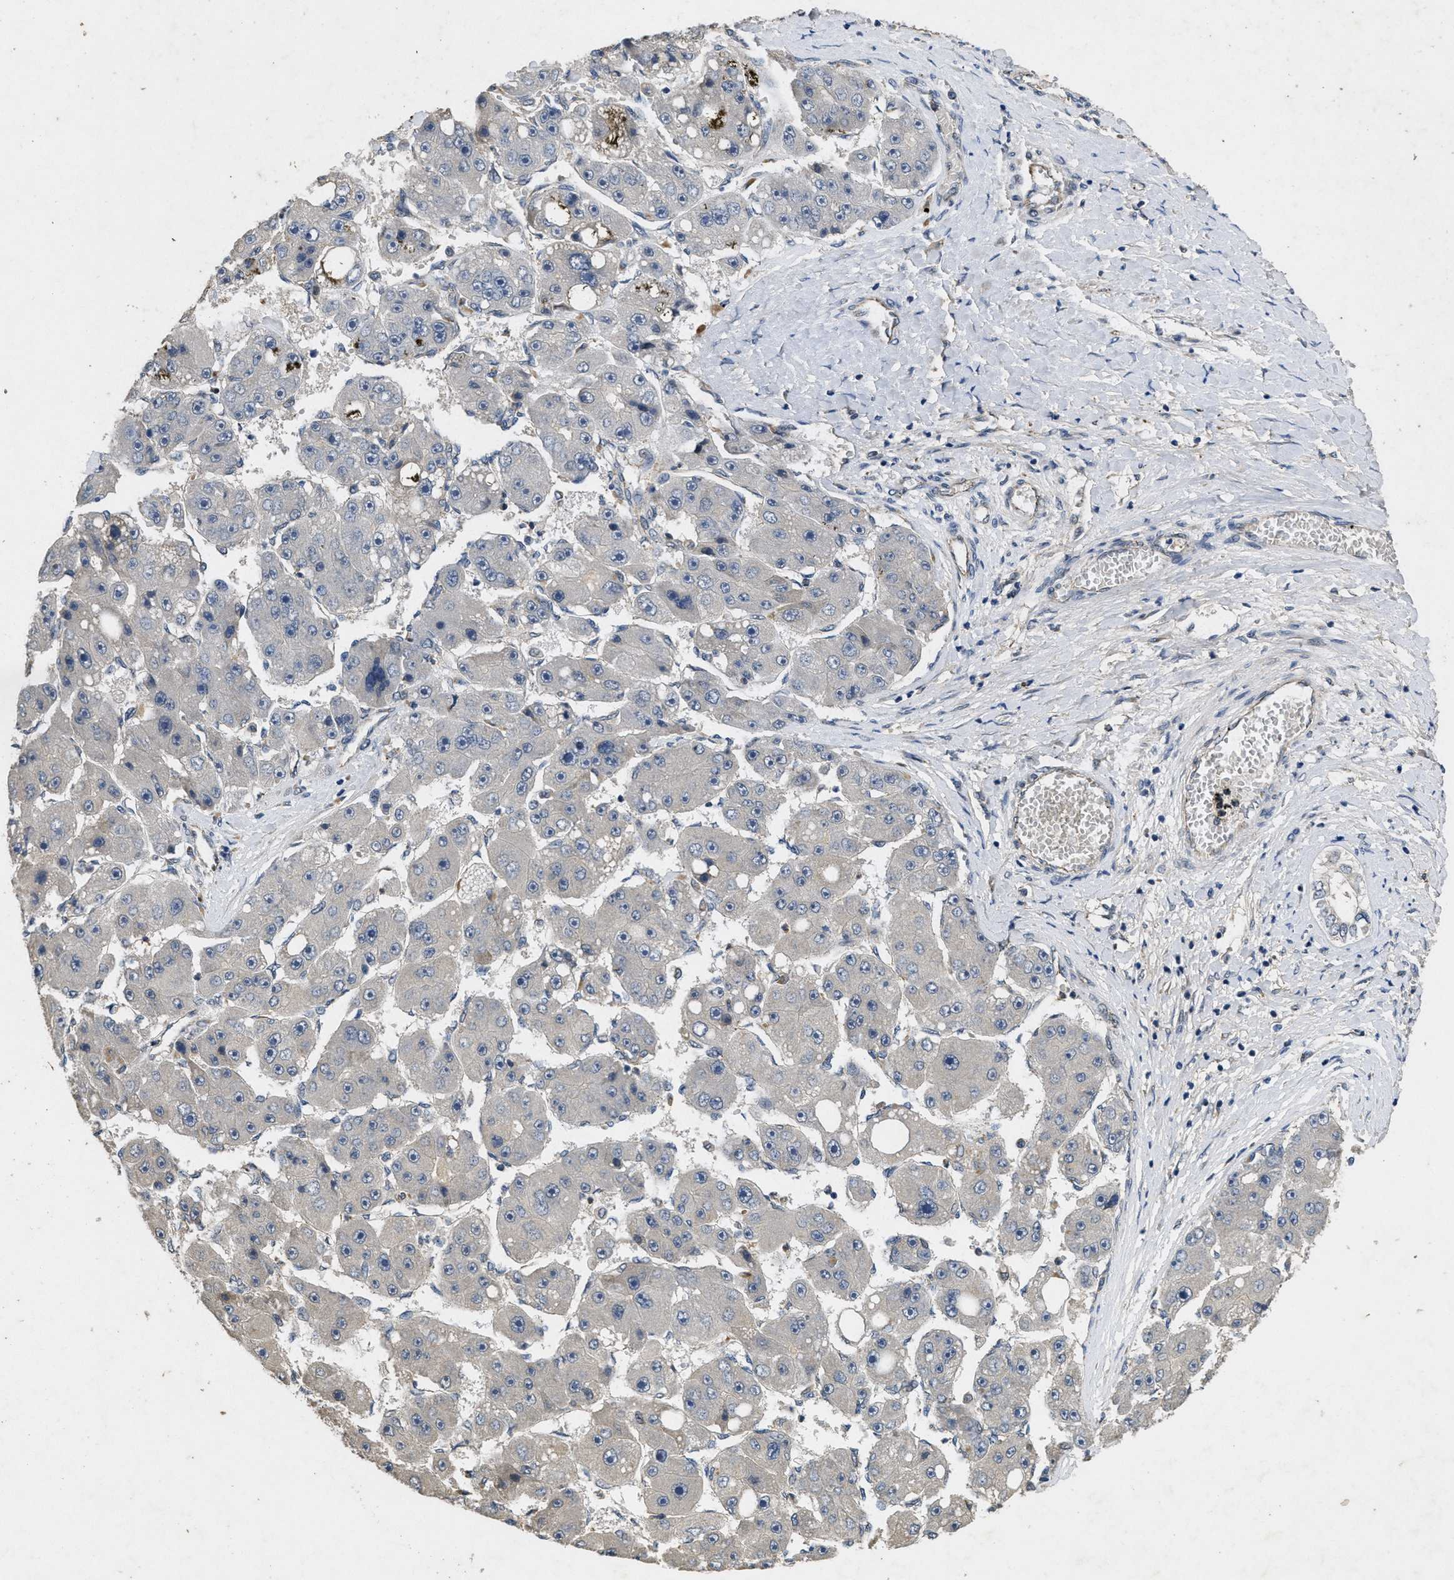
{"staining": {"intensity": "negative", "quantity": "none", "location": "none"}, "tissue": "liver cancer", "cell_type": "Tumor cells", "image_type": "cancer", "snomed": [{"axis": "morphology", "description": "Carcinoma, Hepatocellular, NOS"}, {"axis": "topography", "description": "Liver"}], "caption": "DAB immunohistochemical staining of human liver hepatocellular carcinoma reveals no significant positivity in tumor cells.", "gene": "PAPOLG", "patient": {"sex": "female", "age": 61}}